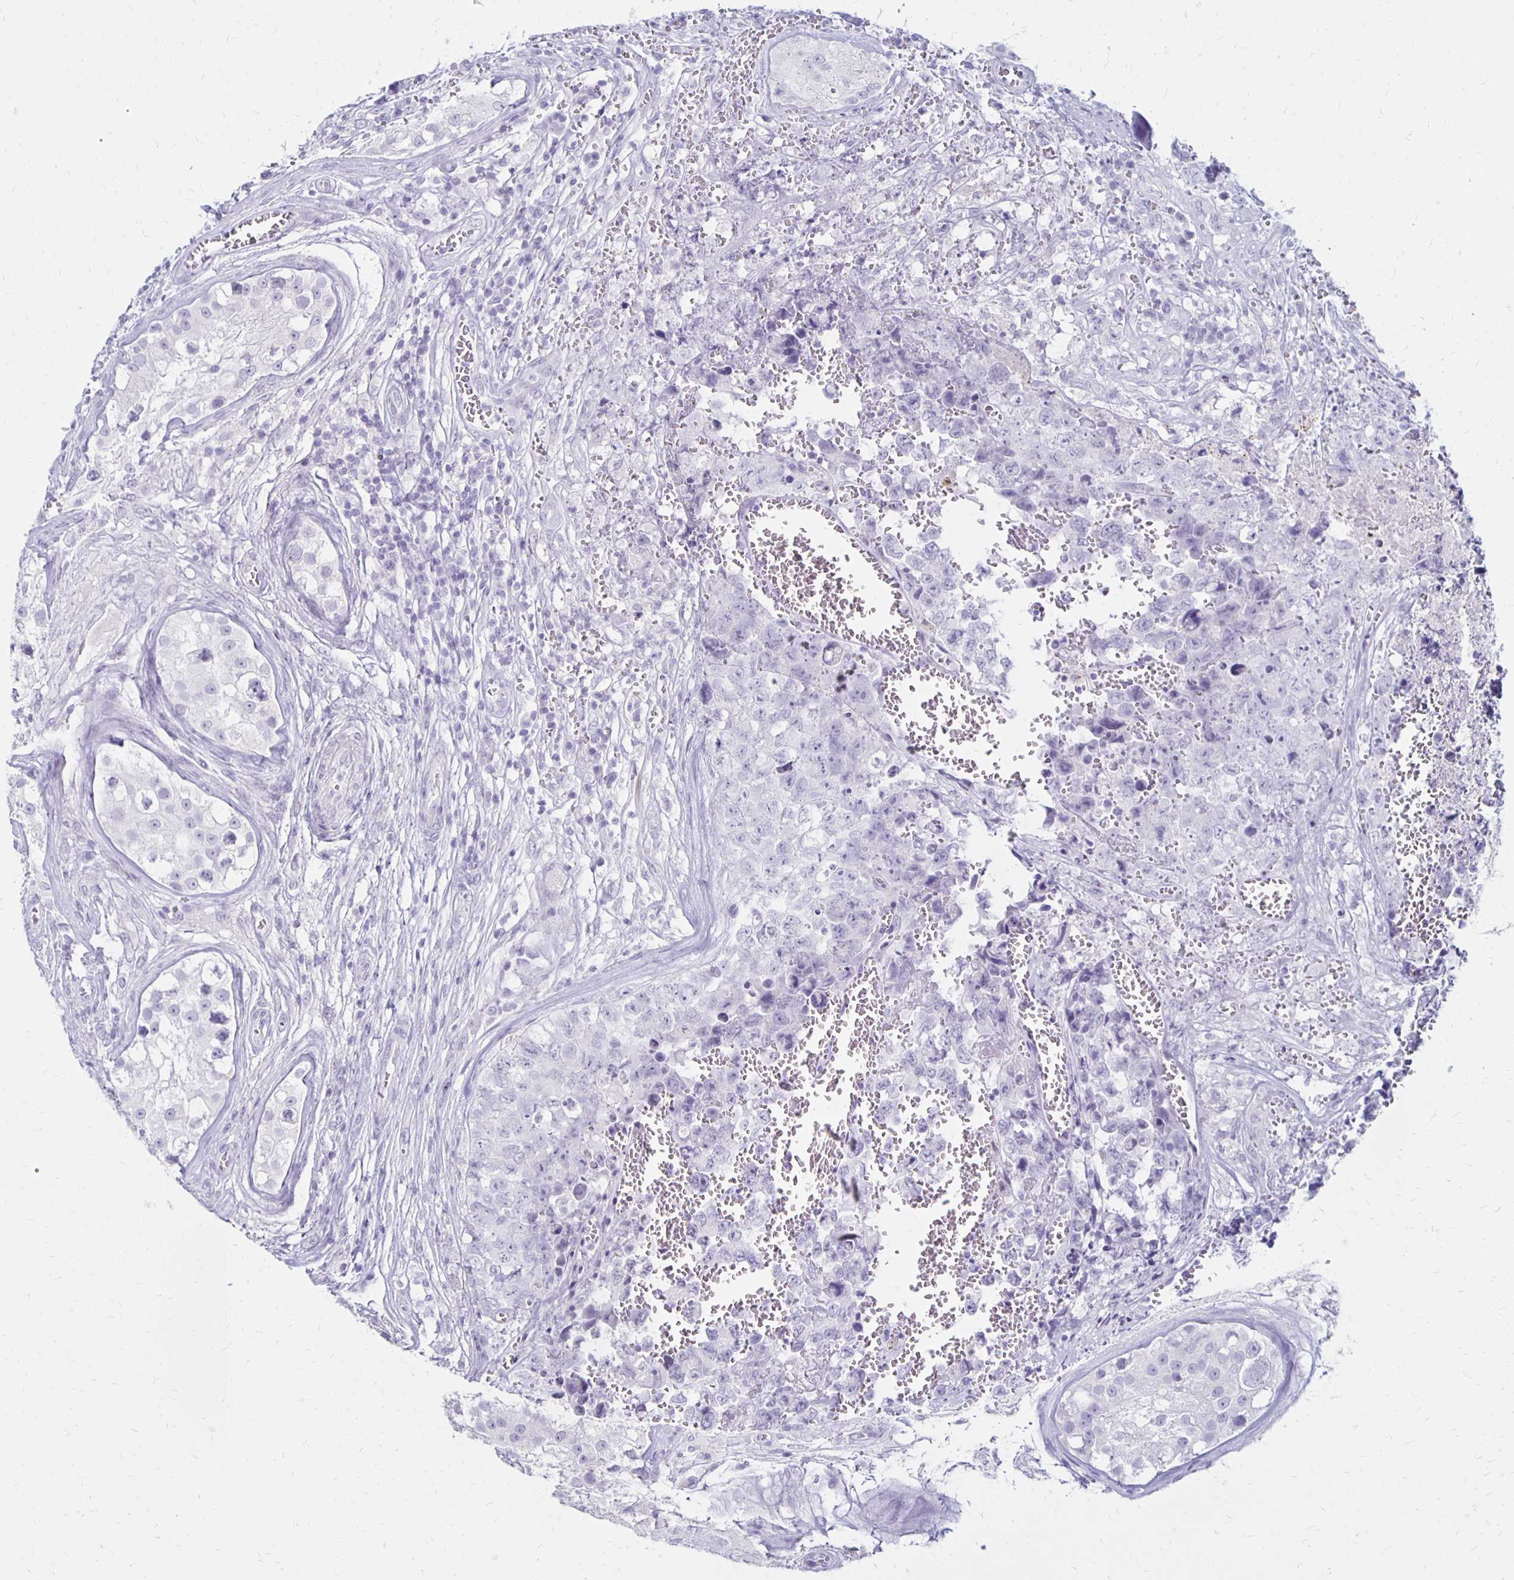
{"staining": {"intensity": "negative", "quantity": "none", "location": "none"}, "tissue": "testis cancer", "cell_type": "Tumor cells", "image_type": "cancer", "snomed": [{"axis": "morphology", "description": "Carcinoma, Embryonal, NOS"}, {"axis": "topography", "description": "Testis"}], "caption": "DAB immunohistochemical staining of testis cancer demonstrates no significant staining in tumor cells. (Immunohistochemistry (ihc), brightfield microscopy, high magnification).", "gene": "RYR1", "patient": {"sex": "male", "age": 18}}